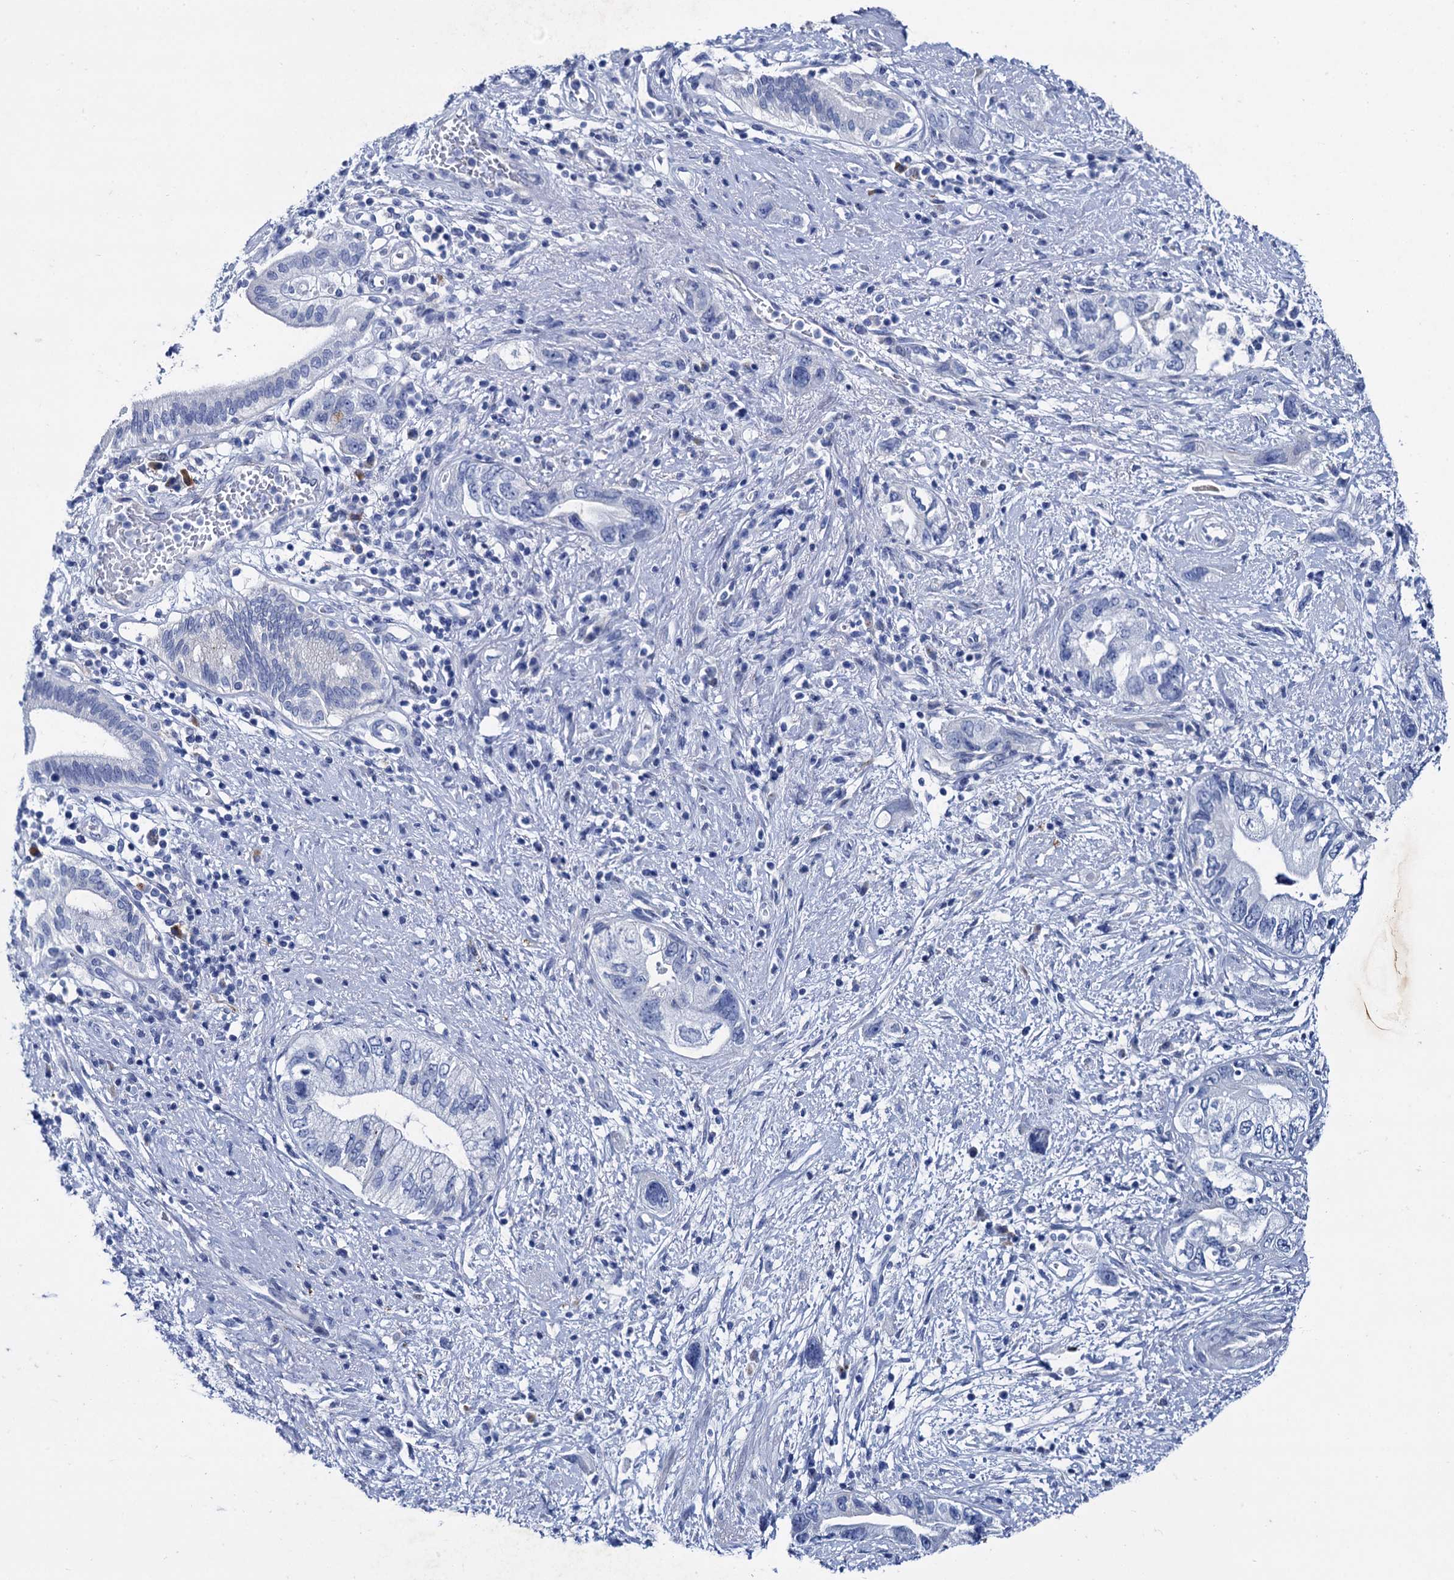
{"staining": {"intensity": "negative", "quantity": "none", "location": "none"}, "tissue": "pancreatic cancer", "cell_type": "Tumor cells", "image_type": "cancer", "snomed": [{"axis": "morphology", "description": "Adenocarcinoma, NOS"}, {"axis": "topography", "description": "Pancreas"}], "caption": "Immunohistochemistry of pancreatic cancer demonstrates no expression in tumor cells.", "gene": "TMEM72", "patient": {"sex": "female", "age": 73}}